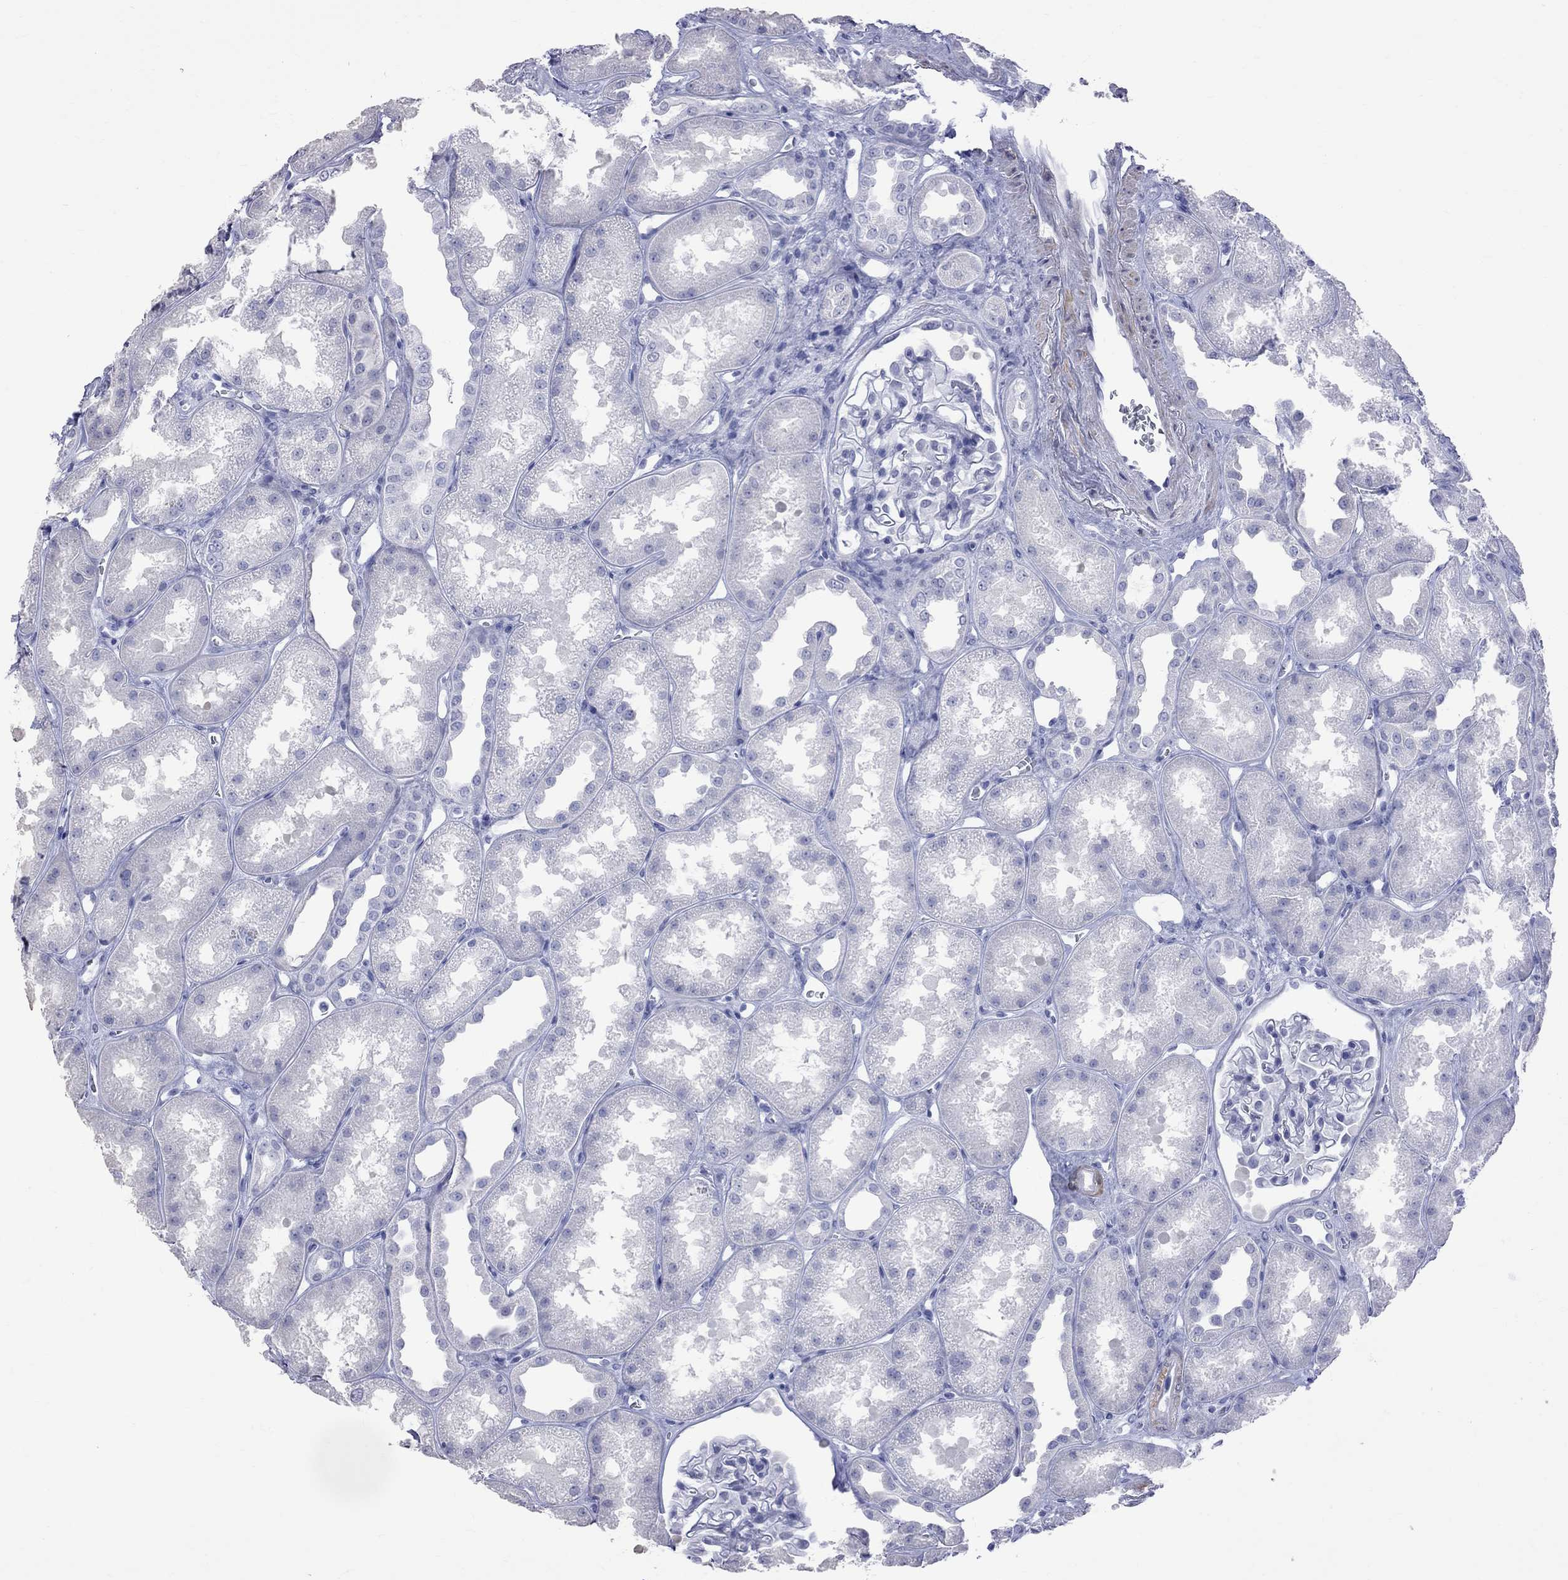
{"staining": {"intensity": "negative", "quantity": "none", "location": "none"}, "tissue": "kidney", "cell_type": "Cells in glomeruli", "image_type": "normal", "snomed": [{"axis": "morphology", "description": "Normal tissue, NOS"}, {"axis": "topography", "description": "Kidney"}], "caption": "Cells in glomeruli are negative for brown protein staining in benign kidney. (Stains: DAB (3,3'-diaminobenzidine) immunohistochemistry with hematoxylin counter stain, Microscopy: brightfield microscopy at high magnification).", "gene": "BPIFB1", "patient": {"sex": "male", "age": 61}}